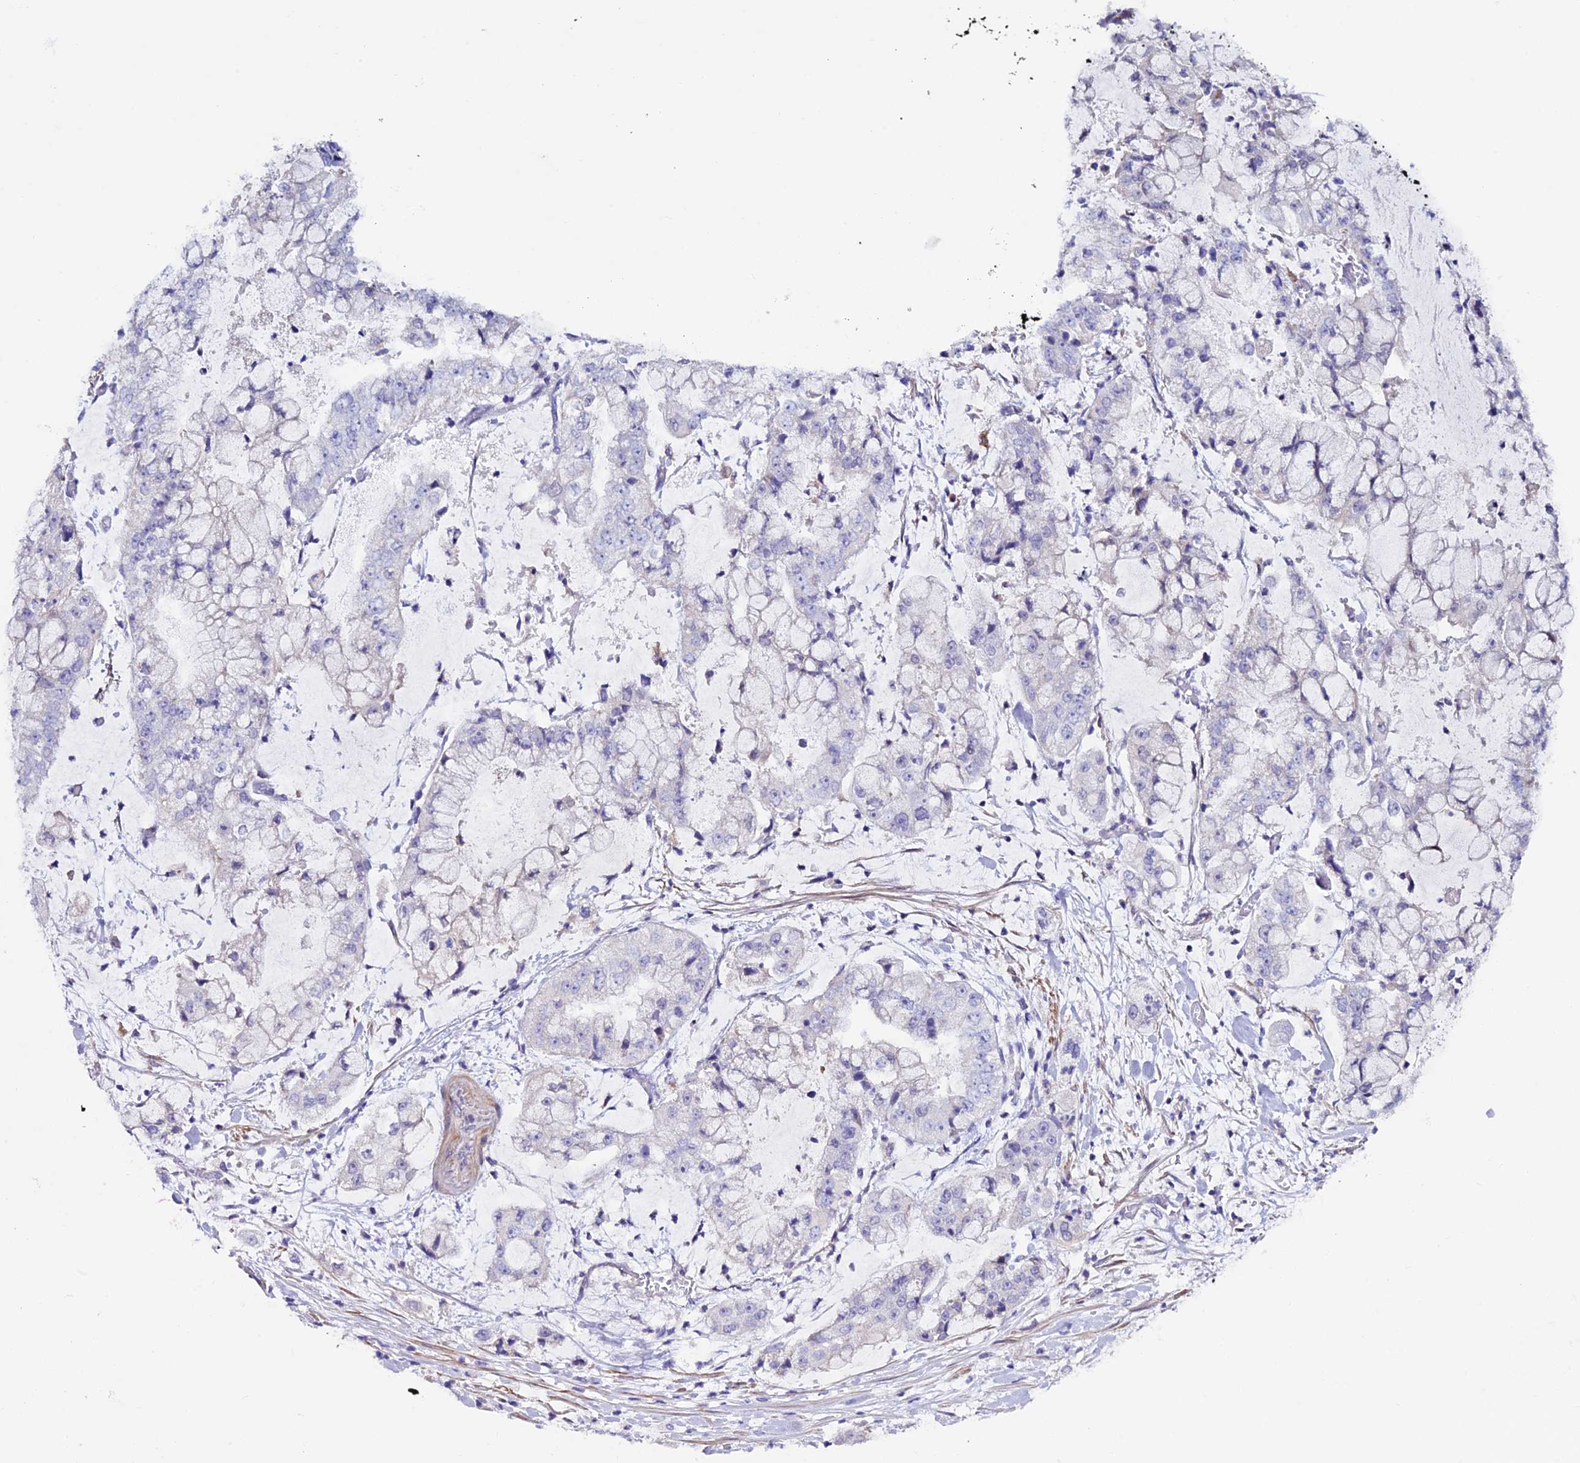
{"staining": {"intensity": "negative", "quantity": "none", "location": "none"}, "tissue": "stomach cancer", "cell_type": "Tumor cells", "image_type": "cancer", "snomed": [{"axis": "morphology", "description": "Adenocarcinoma, NOS"}, {"axis": "topography", "description": "Stomach"}], "caption": "High magnification brightfield microscopy of stomach cancer stained with DAB (brown) and counterstained with hematoxylin (blue): tumor cells show no significant staining.", "gene": "IGSF6", "patient": {"sex": "male", "age": 76}}